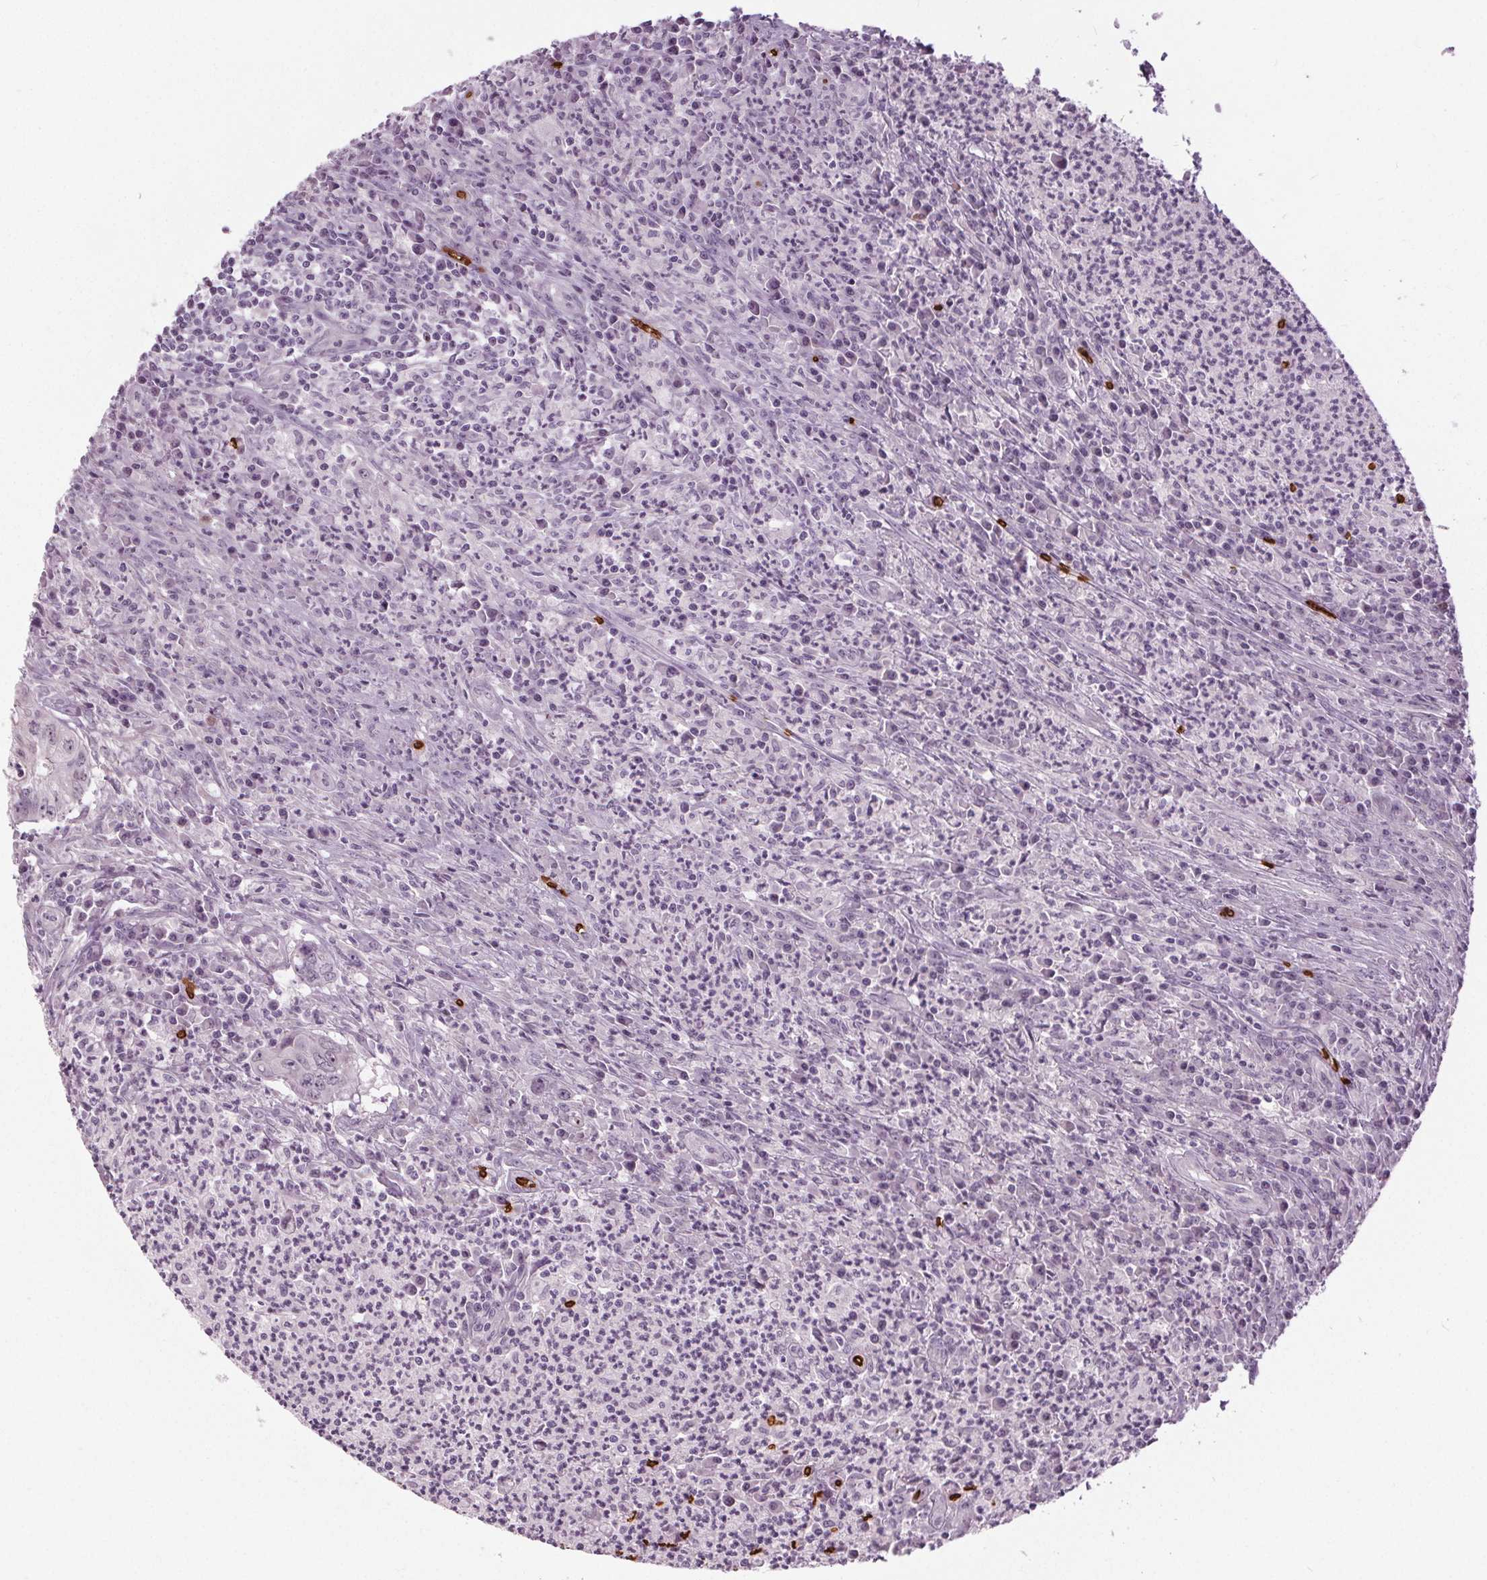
{"staining": {"intensity": "negative", "quantity": "none", "location": "none"}, "tissue": "colorectal cancer", "cell_type": "Tumor cells", "image_type": "cancer", "snomed": [{"axis": "morphology", "description": "Adenocarcinoma, NOS"}, {"axis": "topography", "description": "Colon"}], "caption": "Colorectal cancer was stained to show a protein in brown. There is no significant expression in tumor cells. The staining was performed using DAB to visualize the protein expression in brown, while the nuclei were stained in blue with hematoxylin (Magnification: 20x).", "gene": "SLC4A1", "patient": {"sex": "female", "age": 74}}